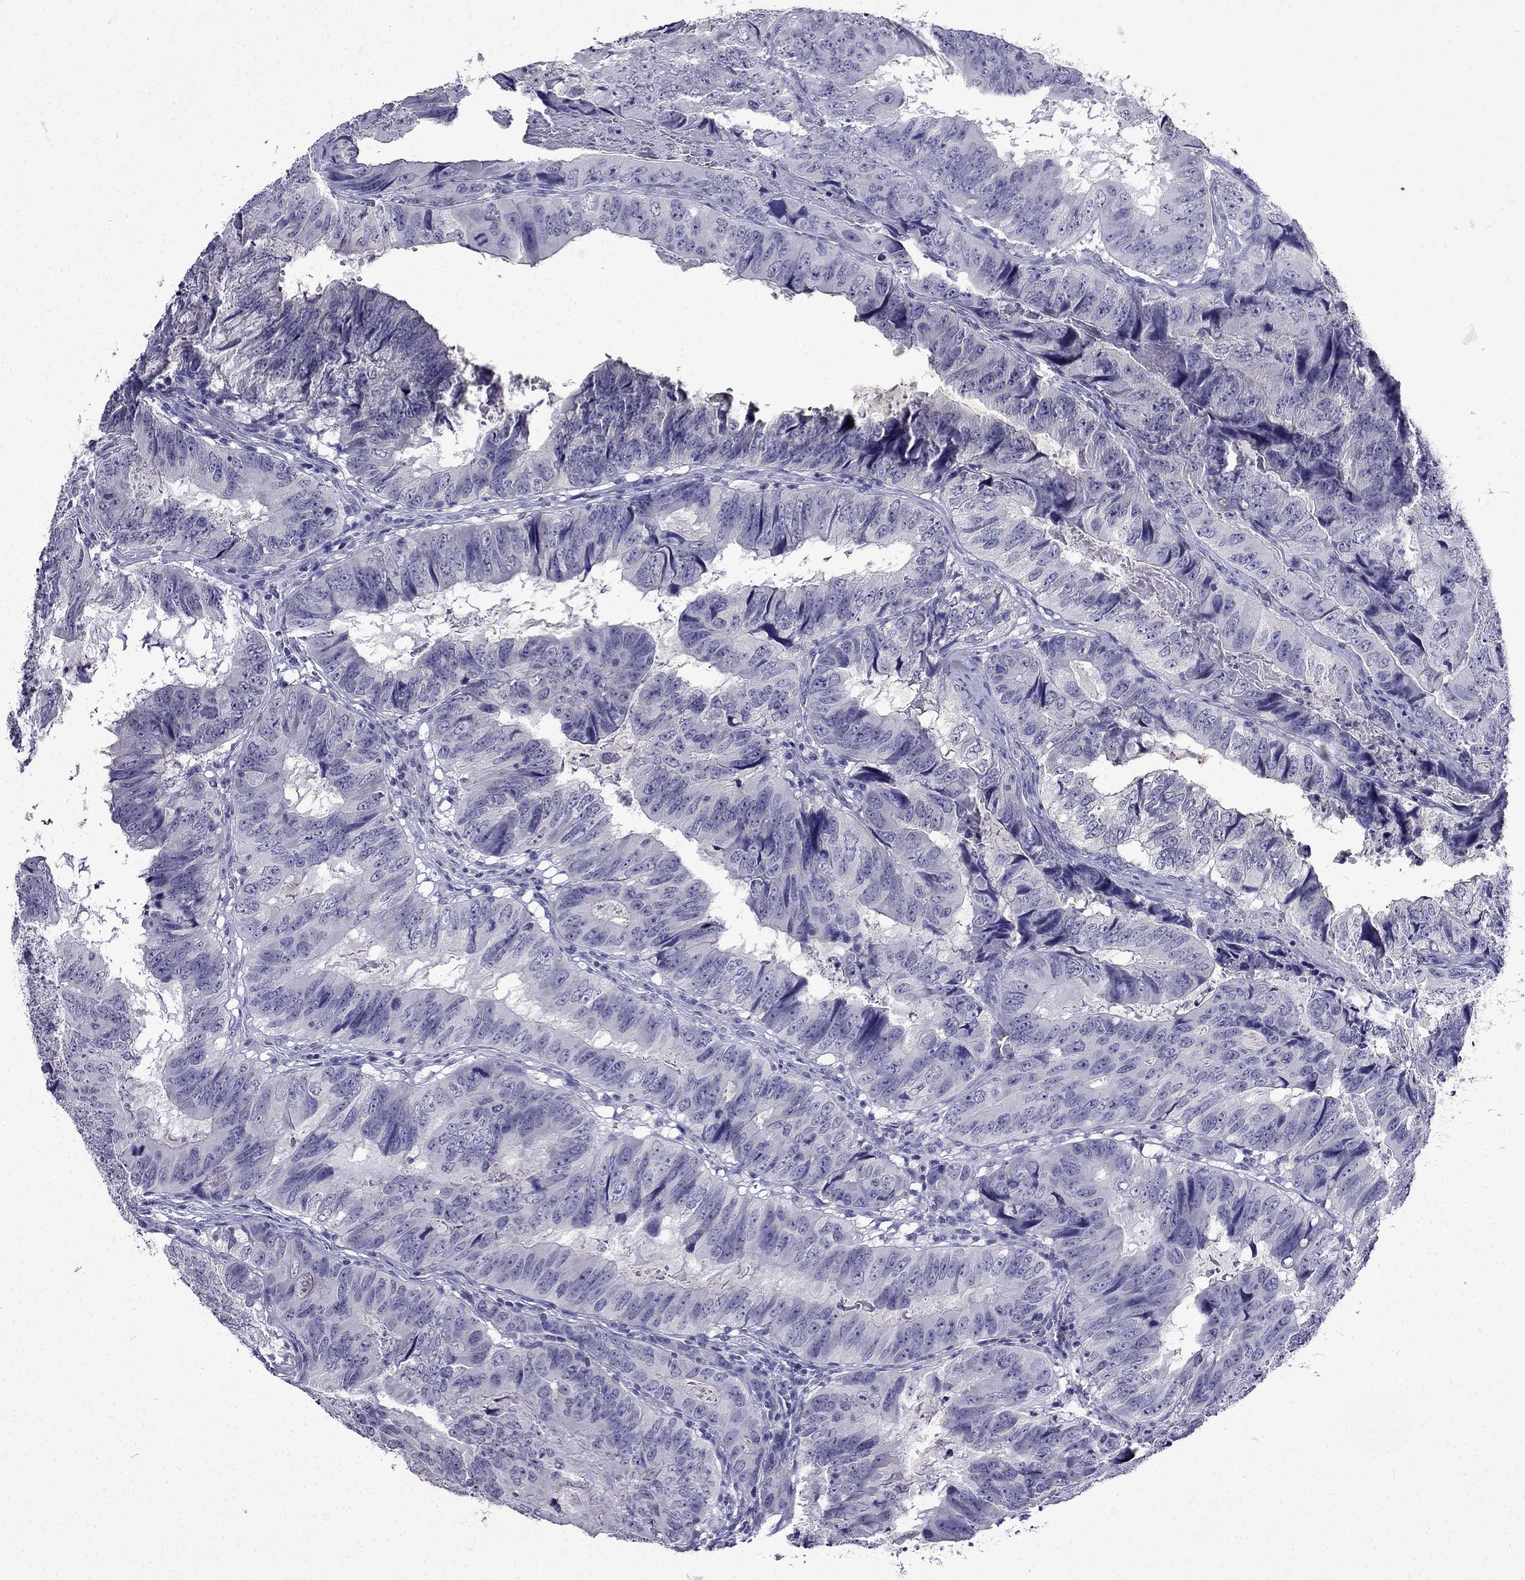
{"staining": {"intensity": "negative", "quantity": "none", "location": "none"}, "tissue": "colorectal cancer", "cell_type": "Tumor cells", "image_type": "cancer", "snomed": [{"axis": "morphology", "description": "Adenocarcinoma, NOS"}, {"axis": "topography", "description": "Colon"}], "caption": "Immunohistochemical staining of human colorectal cancer (adenocarcinoma) demonstrates no significant expression in tumor cells.", "gene": "DNAH17", "patient": {"sex": "male", "age": 79}}